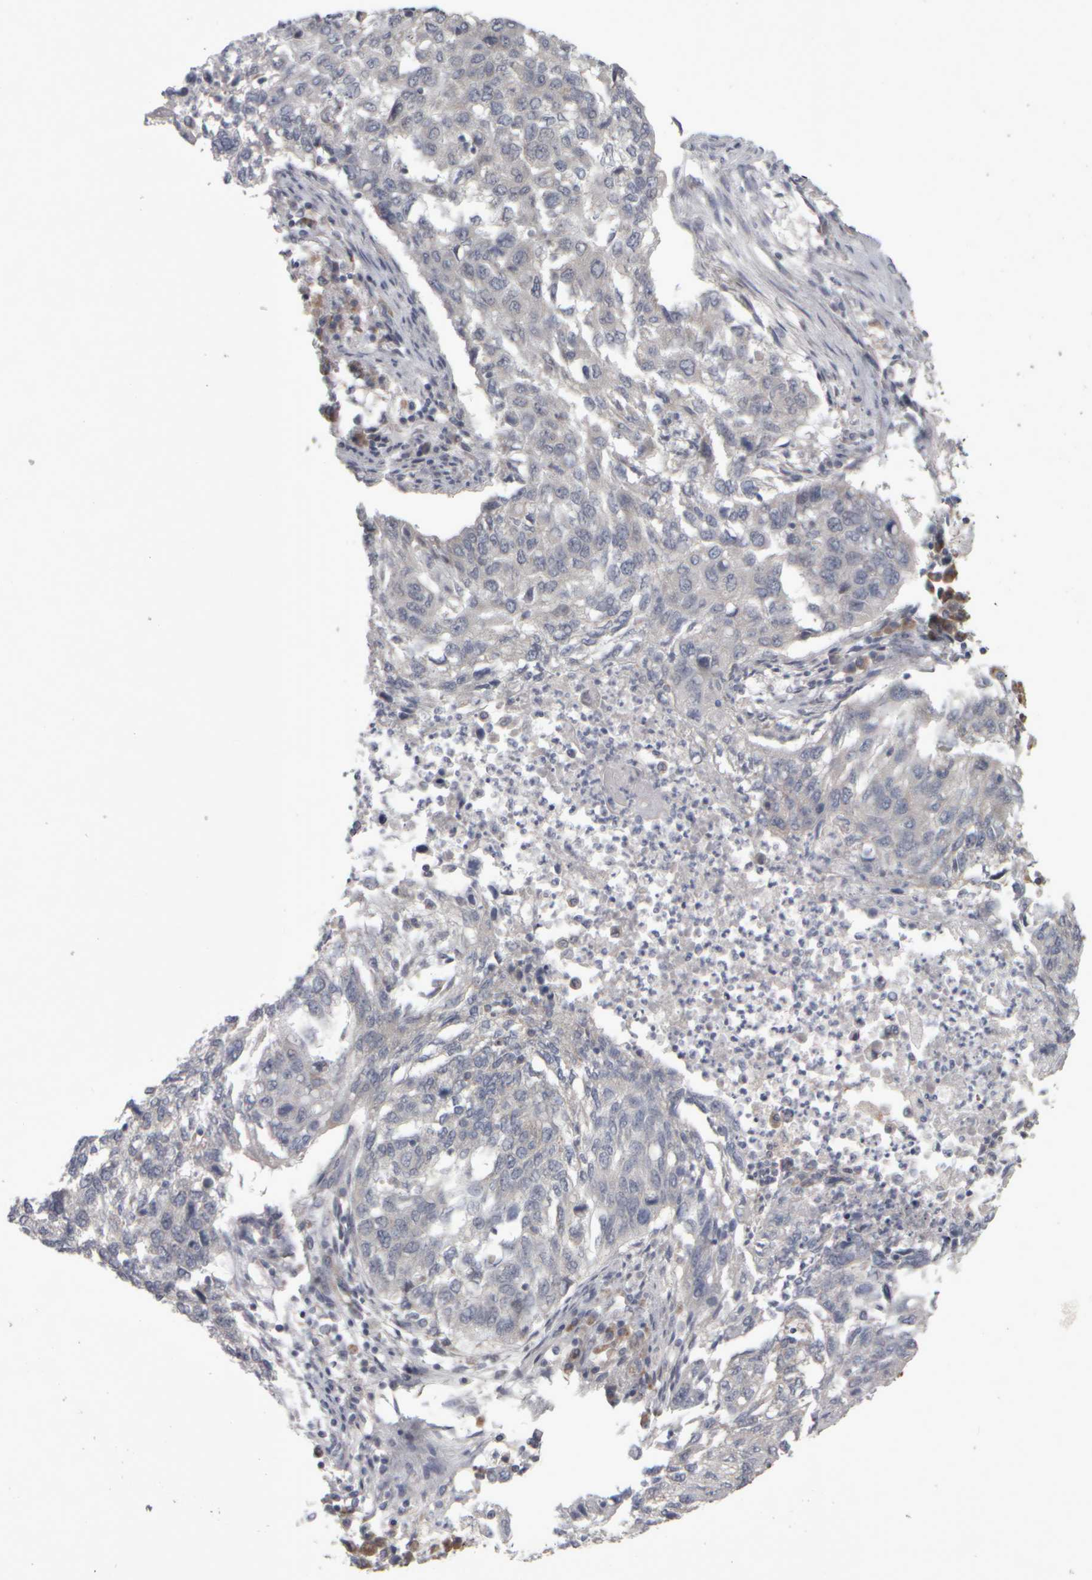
{"staining": {"intensity": "negative", "quantity": "none", "location": "none"}, "tissue": "lung cancer", "cell_type": "Tumor cells", "image_type": "cancer", "snomed": [{"axis": "morphology", "description": "Squamous cell carcinoma, NOS"}, {"axis": "topography", "description": "Lung"}], "caption": "Lung squamous cell carcinoma was stained to show a protein in brown. There is no significant positivity in tumor cells.", "gene": "SCO1", "patient": {"sex": "female", "age": 63}}